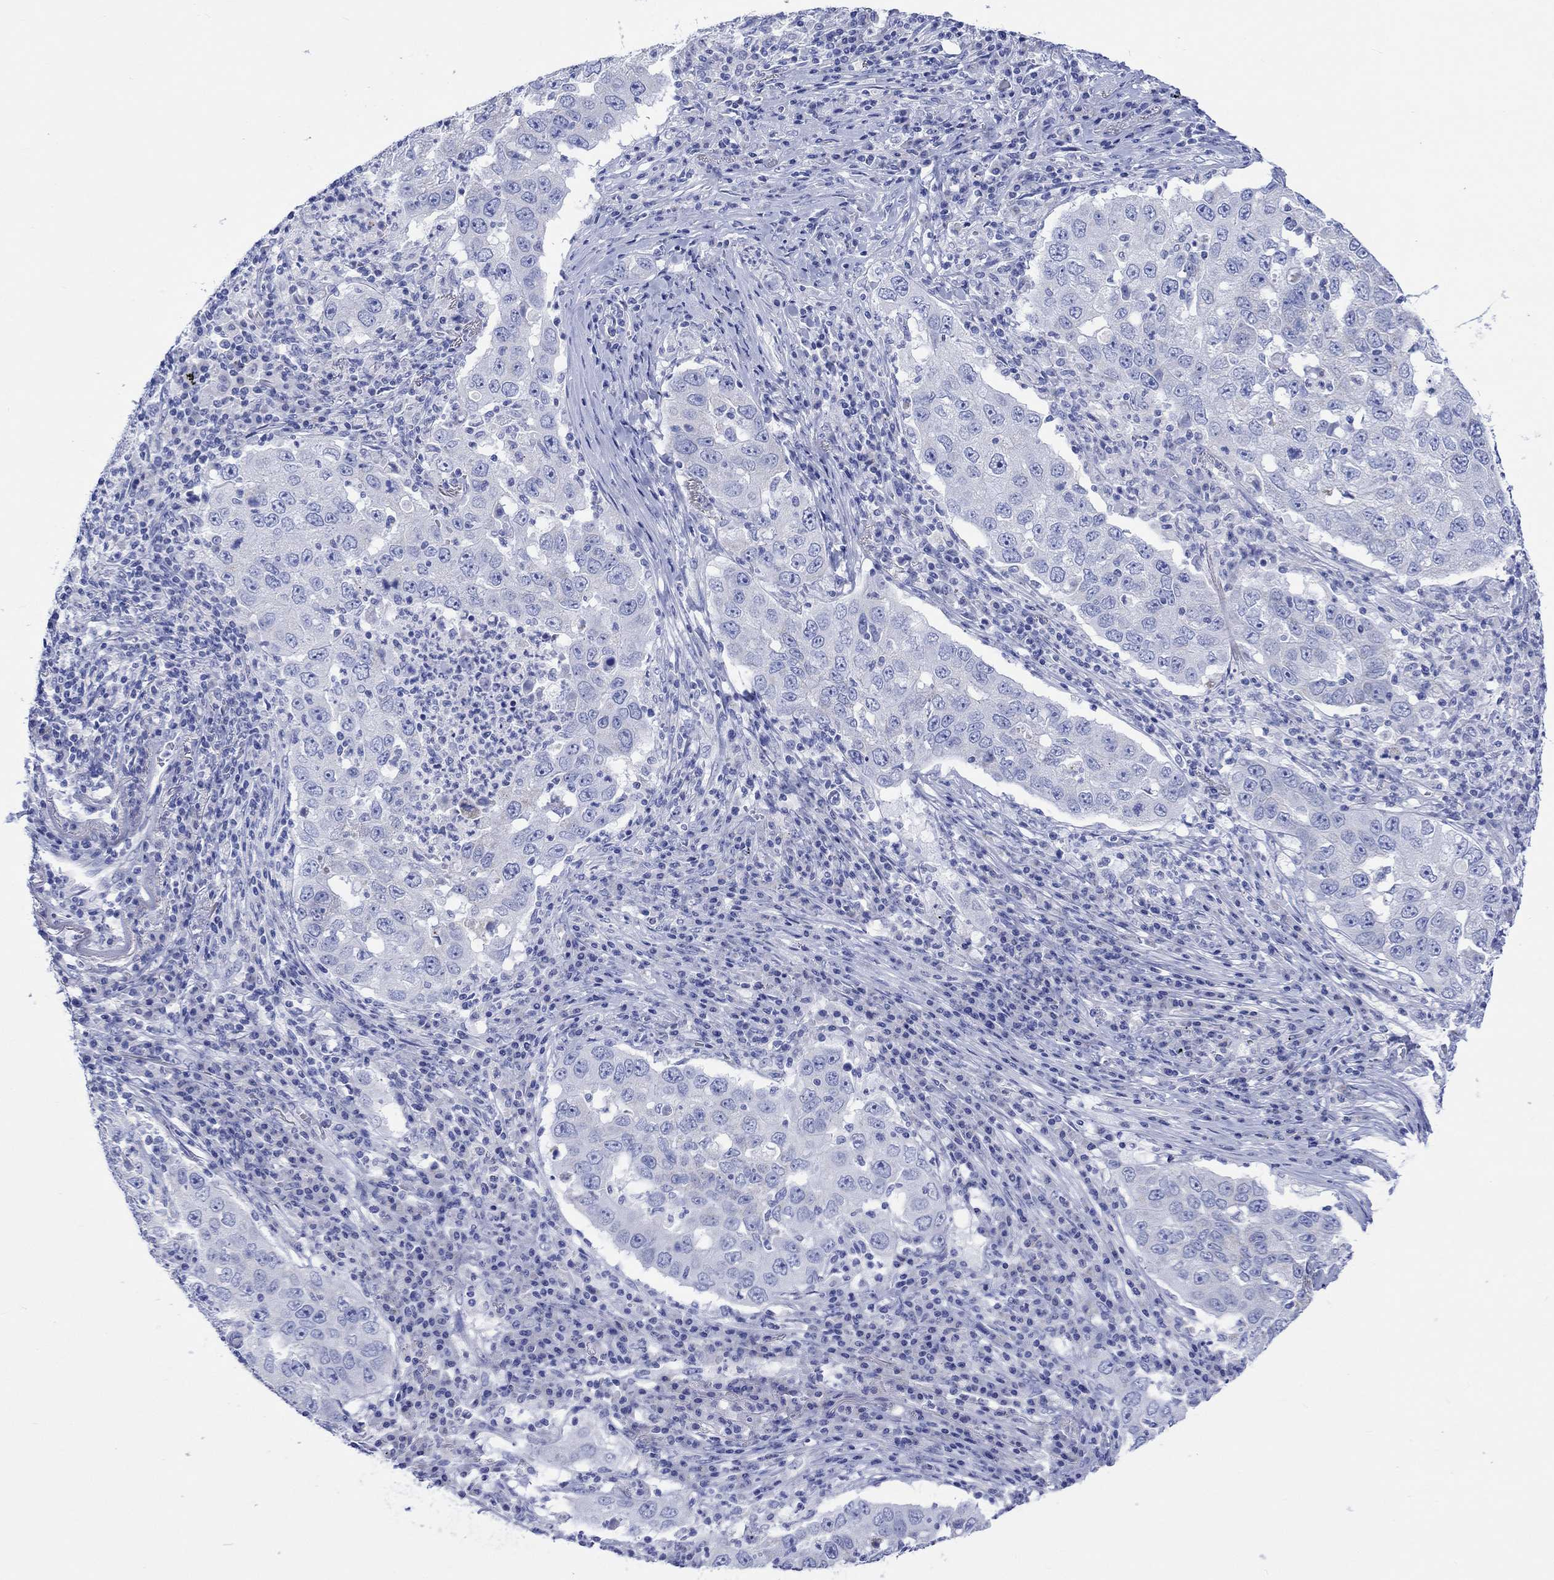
{"staining": {"intensity": "negative", "quantity": "none", "location": "none"}, "tissue": "lung cancer", "cell_type": "Tumor cells", "image_type": "cancer", "snomed": [{"axis": "morphology", "description": "Adenocarcinoma, NOS"}, {"axis": "topography", "description": "Lung"}], "caption": "Tumor cells show no significant expression in lung adenocarcinoma.", "gene": "CPLX2", "patient": {"sex": "male", "age": 73}}